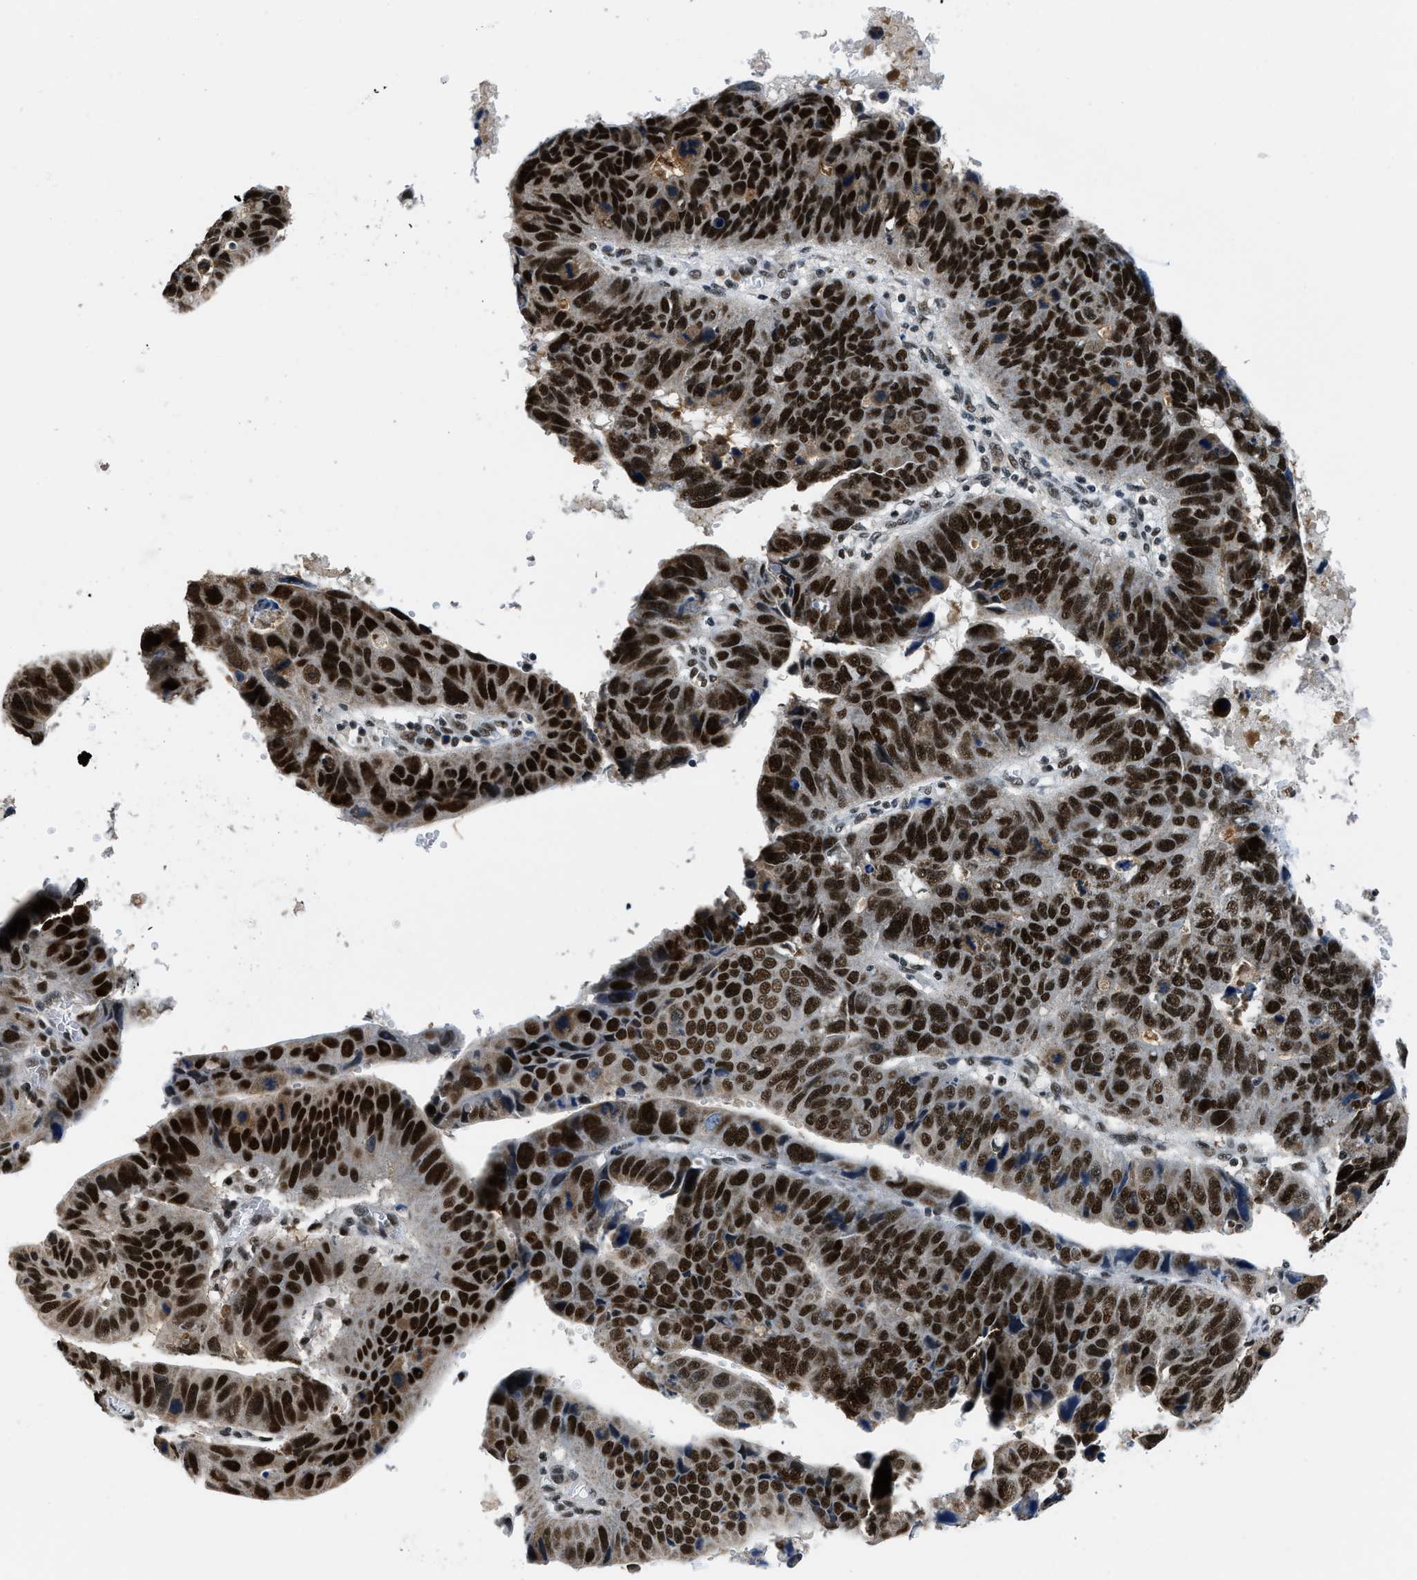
{"staining": {"intensity": "strong", "quantity": ">75%", "location": "nuclear"}, "tissue": "stomach cancer", "cell_type": "Tumor cells", "image_type": "cancer", "snomed": [{"axis": "morphology", "description": "Adenocarcinoma, NOS"}, {"axis": "topography", "description": "Stomach"}], "caption": "Brown immunohistochemical staining in stomach cancer shows strong nuclear positivity in about >75% of tumor cells.", "gene": "KDM3B", "patient": {"sex": "male", "age": 59}}